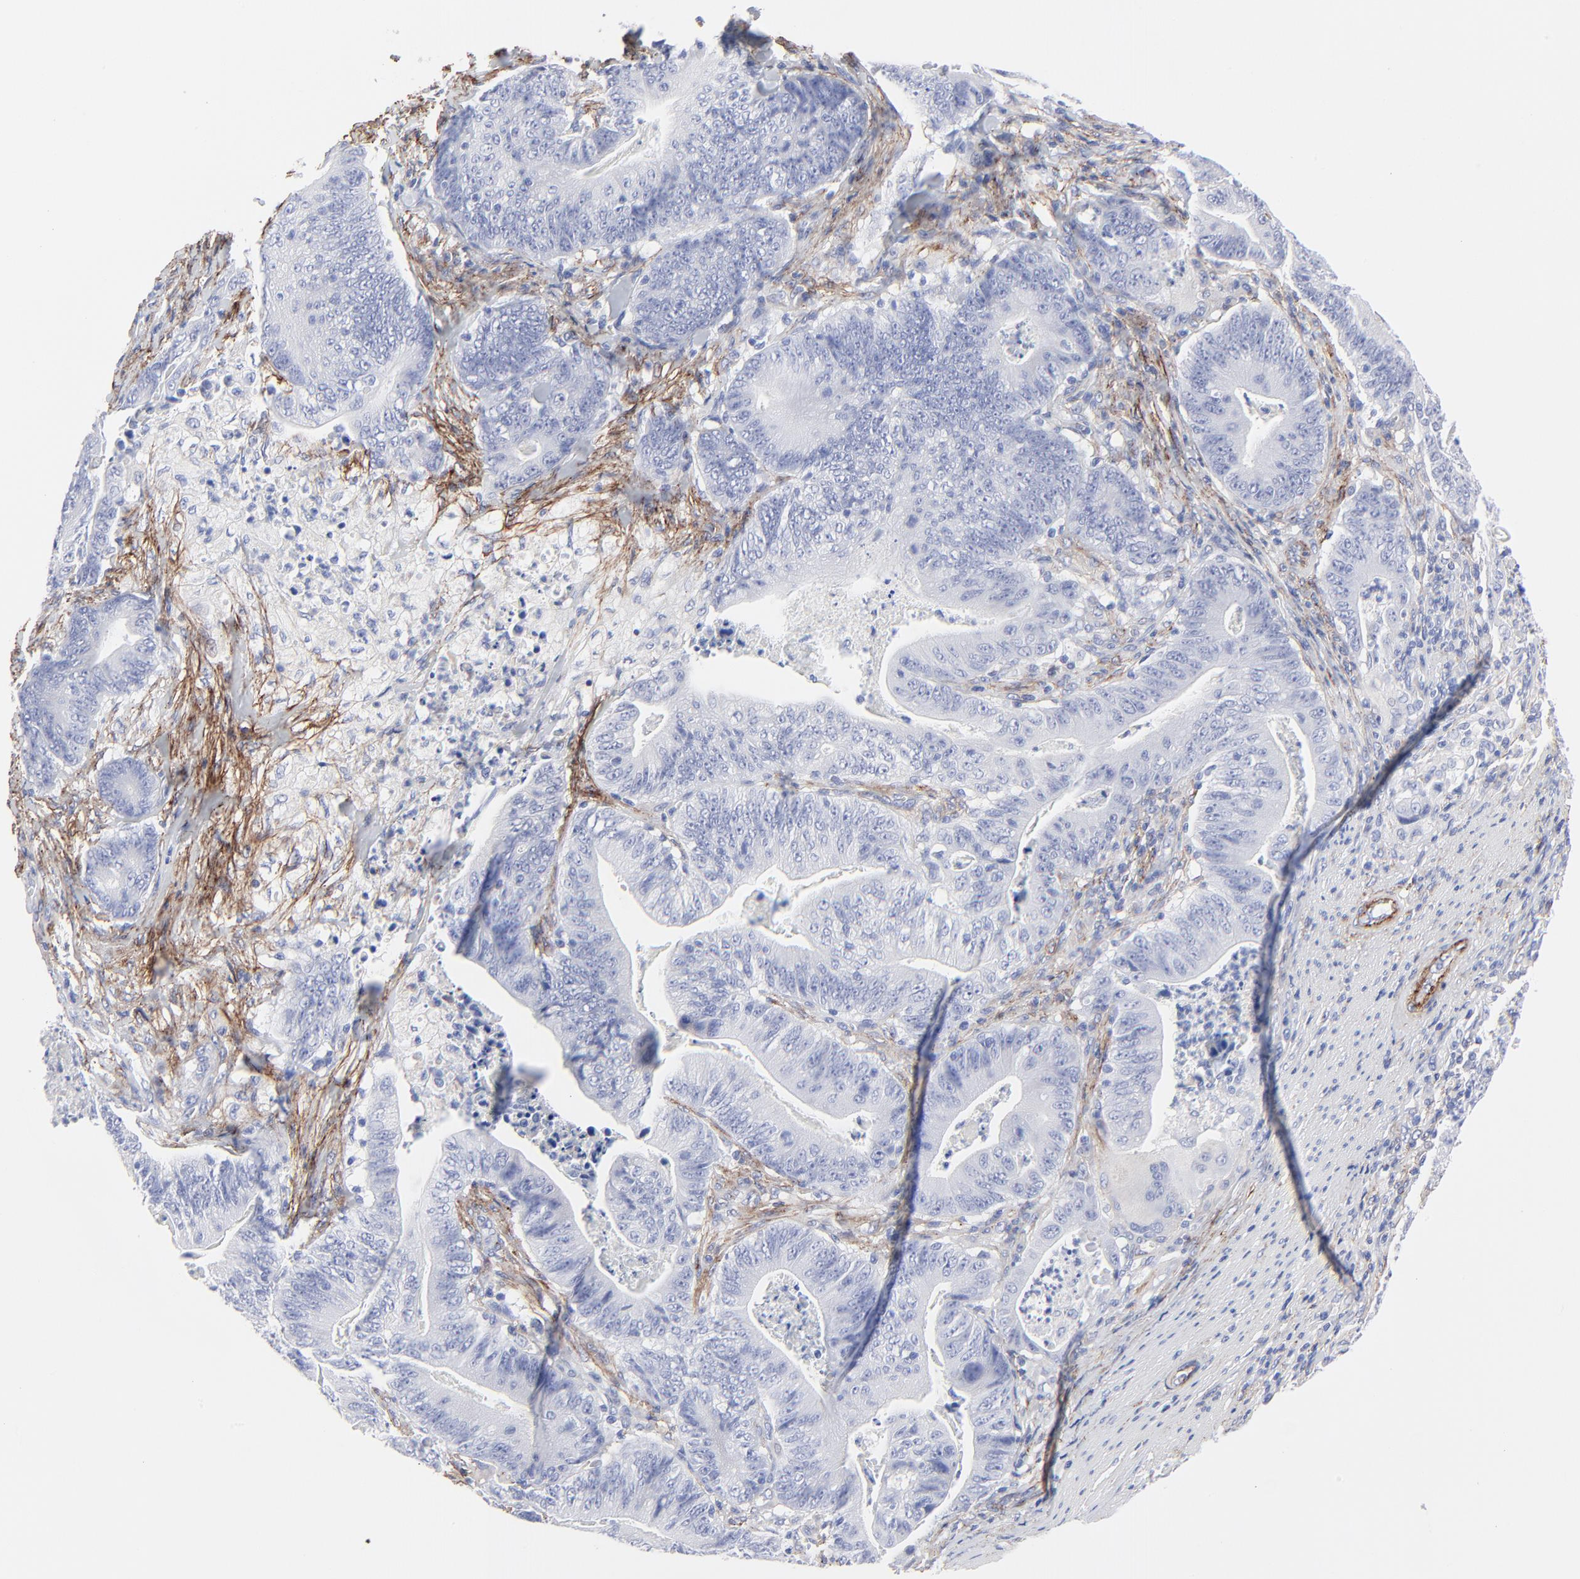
{"staining": {"intensity": "negative", "quantity": "none", "location": "none"}, "tissue": "stomach cancer", "cell_type": "Tumor cells", "image_type": "cancer", "snomed": [{"axis": "morphology", "description": "Adenocarcinoma, NOS"}, {"axis": "topography", "description": "Stomach, lower"}], "caption": "IHC micrograph of neoplastic tissue: stomach cancer (adenocarcinoma) stained with DAB (3,3'-diaminobenzidine) shows no significant protein staining in tumor cells.", "gene": "FBLN2", "patient": {"sex": "female", "age": 86}}